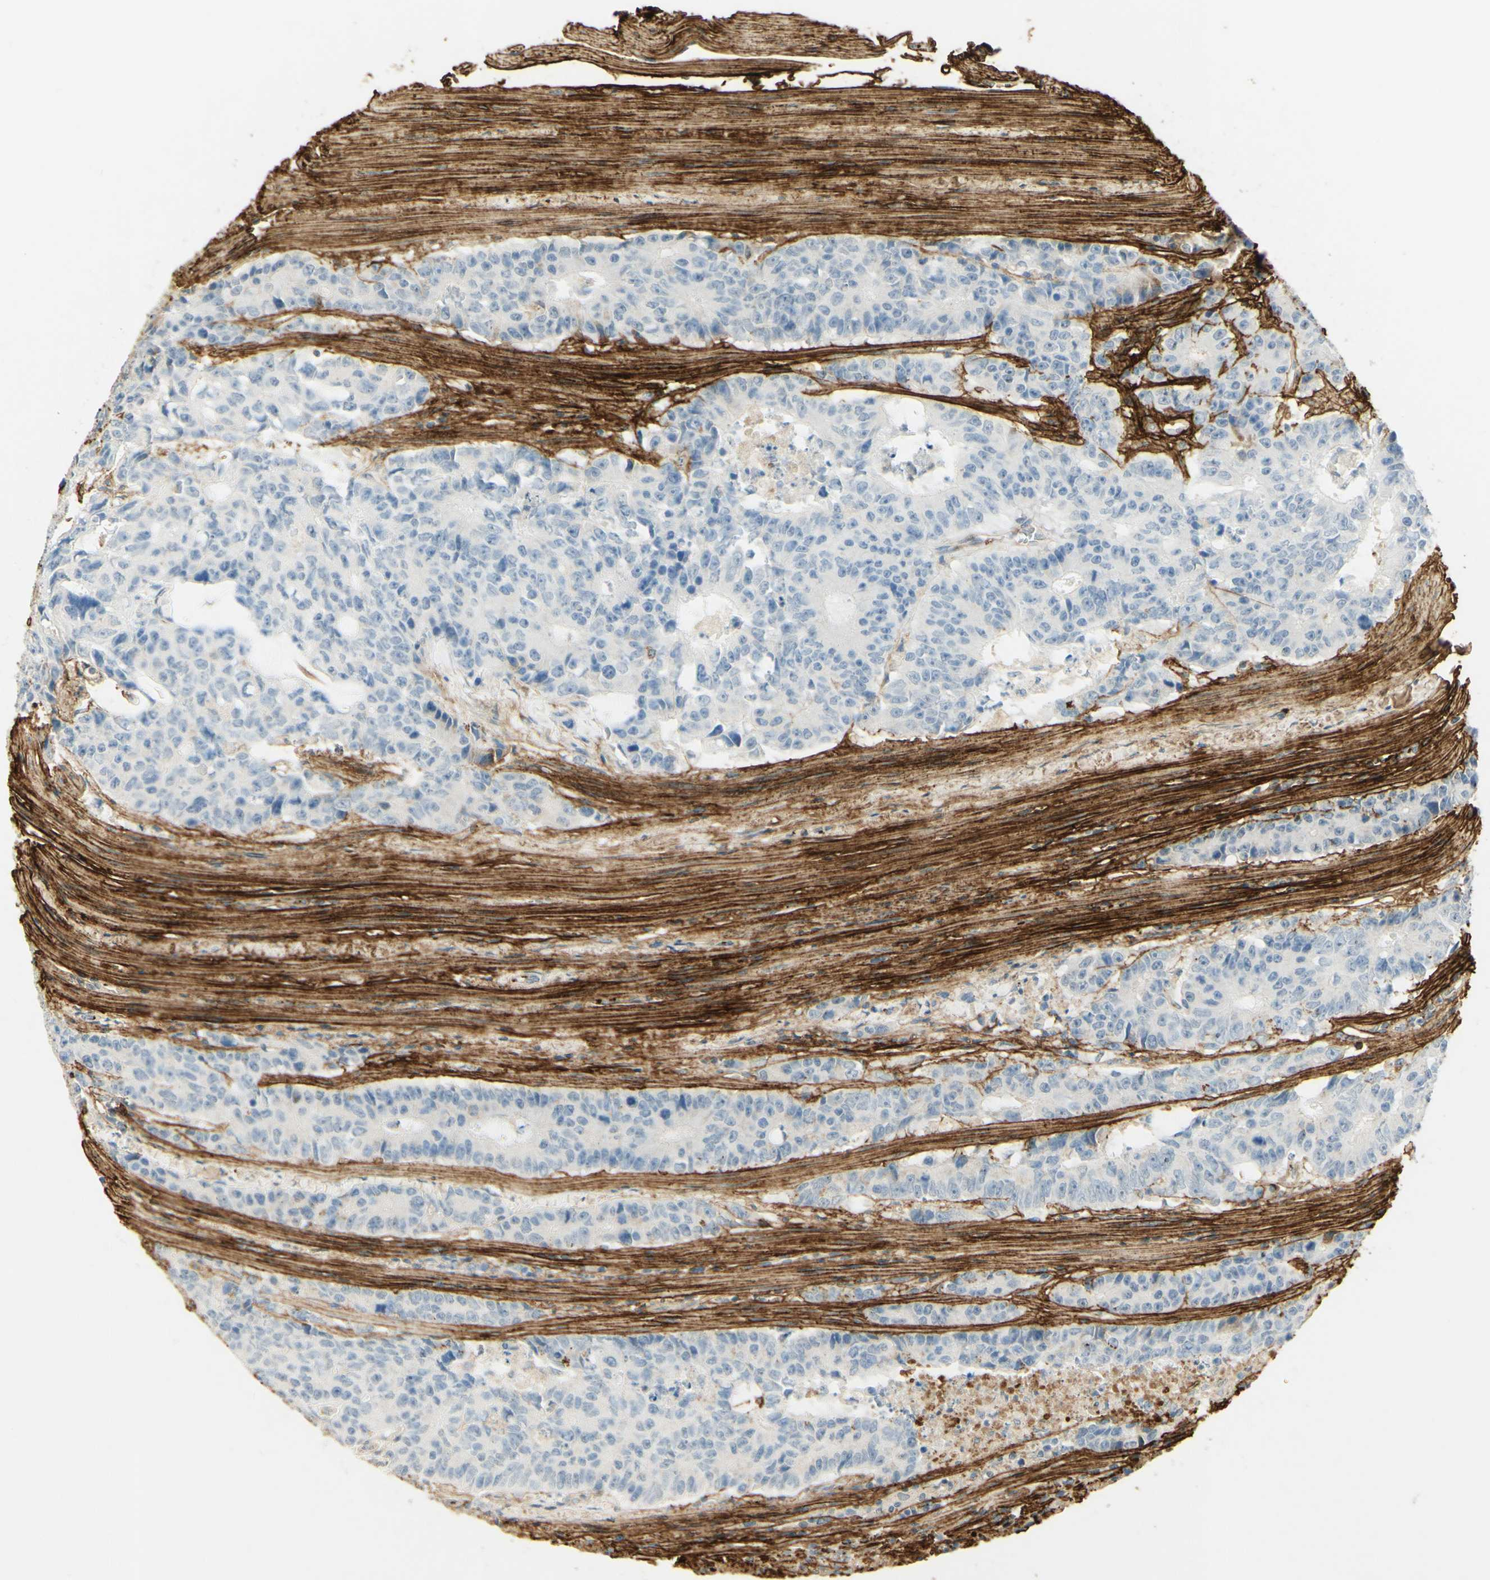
{"staining": {"intensity": "negative", "quantity": "none", "location": "none"}, "tissue": "colorectal cancer", "cell_type": "Tumor cells", "image_type": "cancer", "snomed": [{"axis": "morphology", "description": "Adenocarcinoma, NOS"}, {"axis": "topography", "description": "Colon"}], "caption": "Tumor cells show no significant staining in colorectal adenocarcinoma.", "gene": "TNN", "patient": {"sex": "female", "age": 86}}